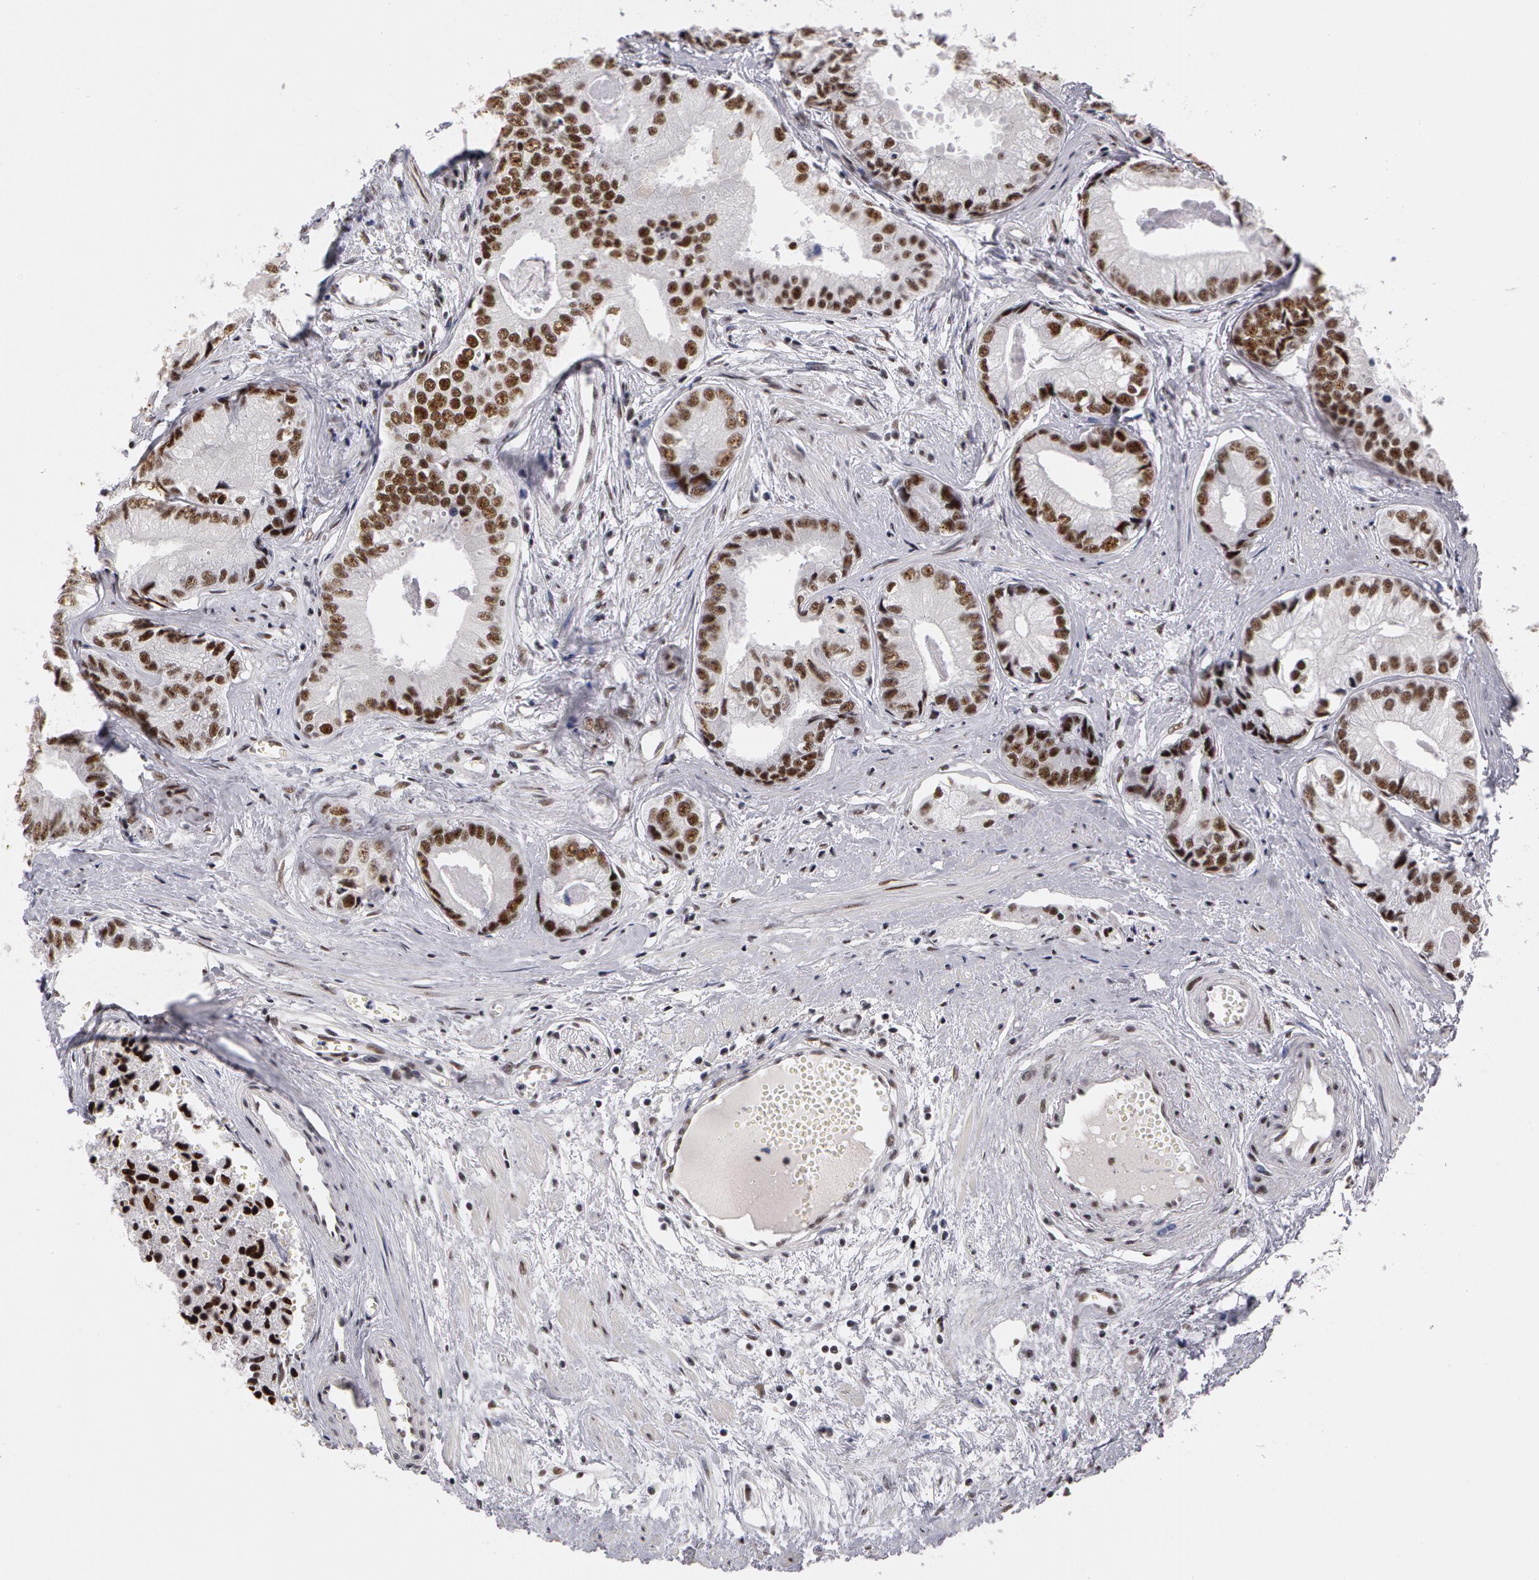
{"staining": {"intensity": "moderate", "quantity": ">75%", "location": "nuclear"}, "tissue": "prostate cancer", "cell_type": "Tumor cells", "image_type": "cancer", "snomed": [{"axis": "morphology", "description": "Adenocarcinoma, High grade"}, {"axis": "topography", "description": "Prostate"}], "caption": "Immunohistochemical staining of human prostate cancer shows medium levels of moderate nuclear protein positivity in approximately >75% of tumor cells.", "gene": "PNN", "patient": {"sex": "male", "age": 56}}